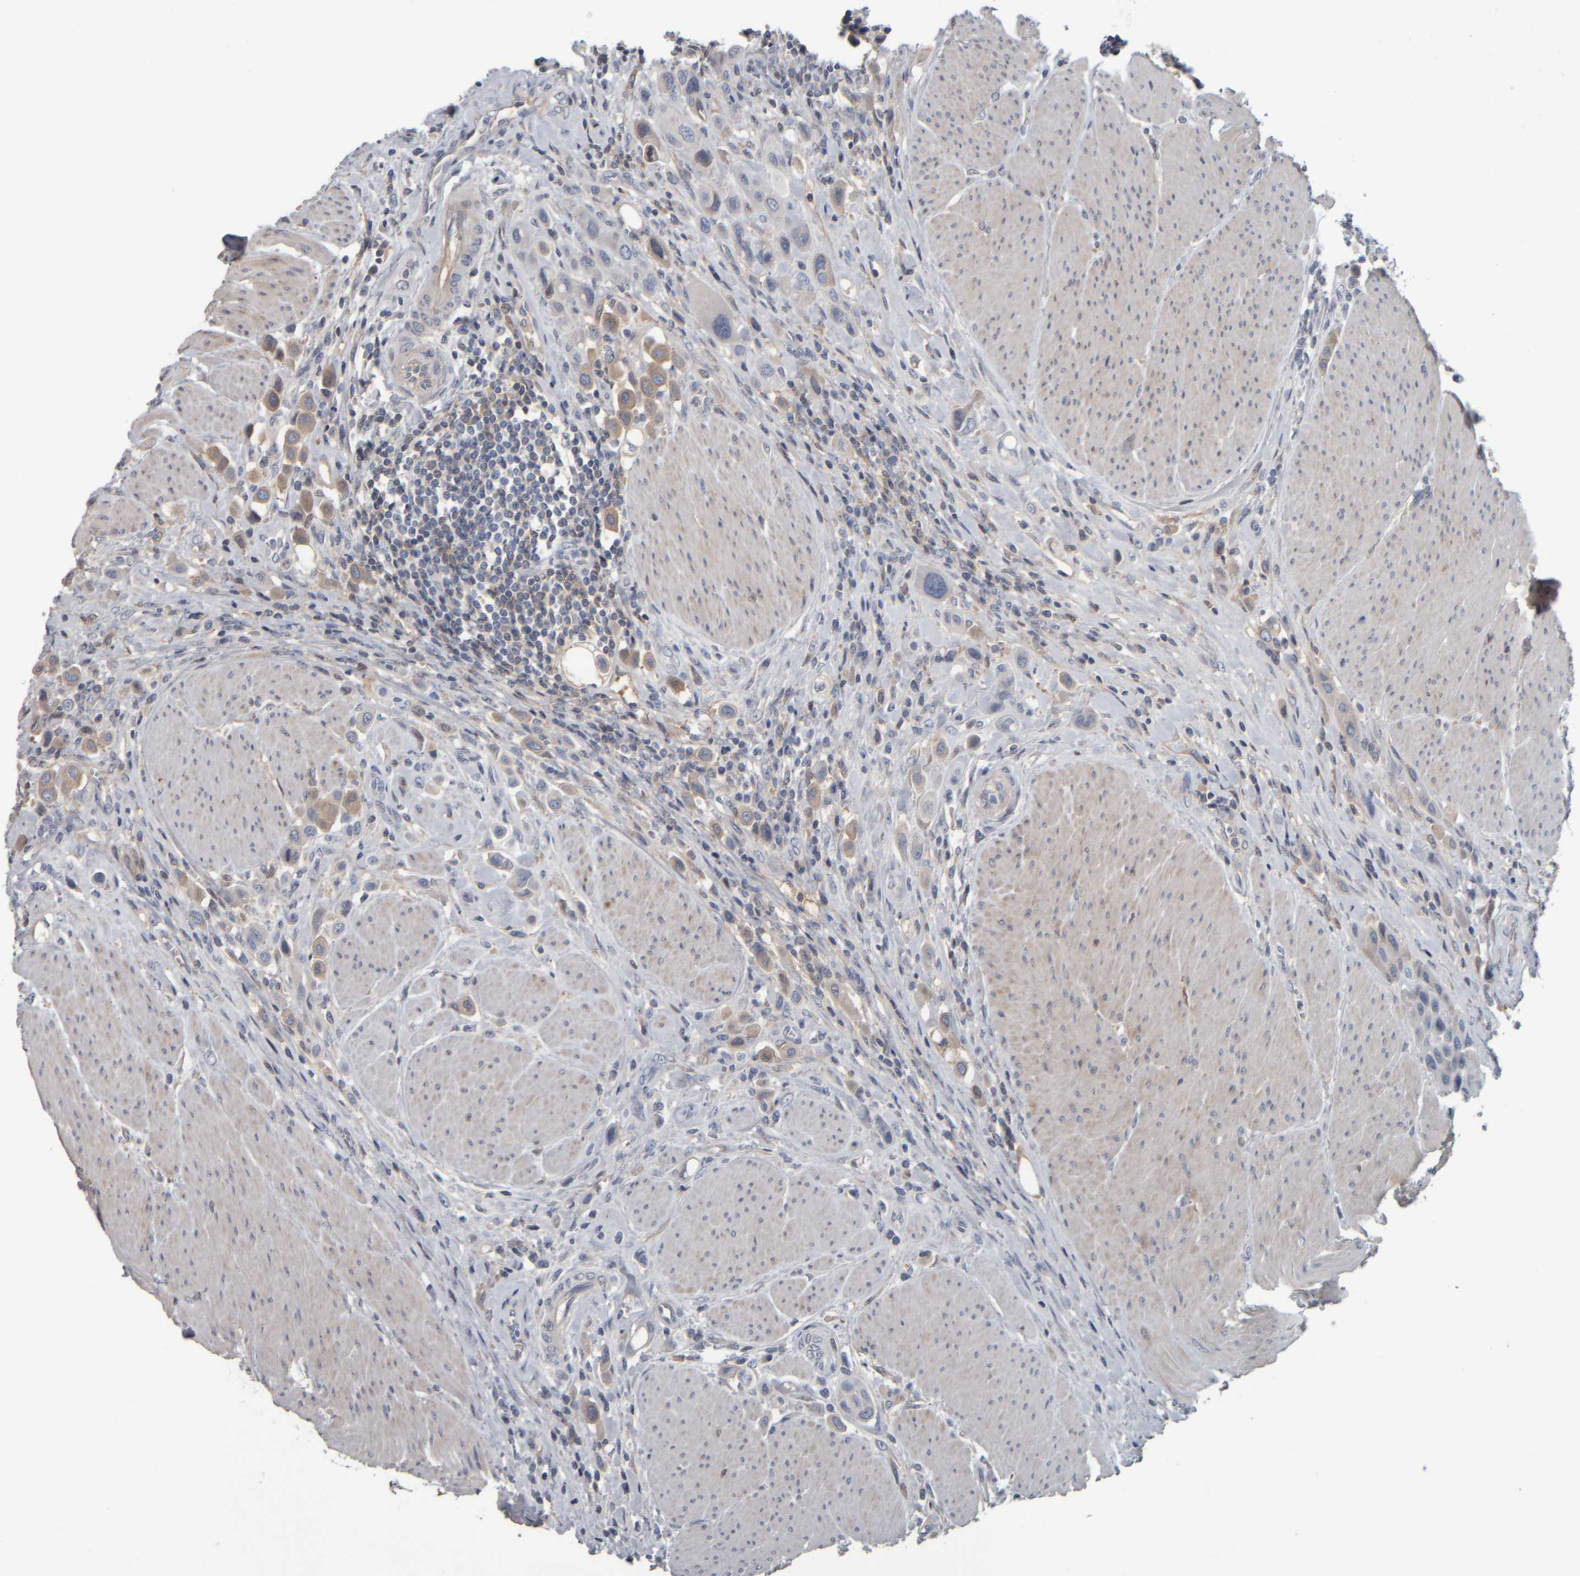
{"staining": {"intensity": "moderate", "quantity": "25%-75%", "location": "cytoplasmic/membranous"}, "tissue": "urothelial cancer", "cell_type": "Tumor cells", "image_type": "cancer", "snomed": [{"axis": "morphology", "description": "Urothelial carcinoma, High grade"}, {"axis": "topography", "description": "Urinary bladder"}], "caption": "Immunohistochemical staining of human urothelial carcinoma (high-grade) demonstrates medium levels of moderate cytoplasmic/membranous positivity in approximately 25%-75% of tumor cells.", "gene": "CAVIN4", "patient": {"sex": "male", "age": 50}}